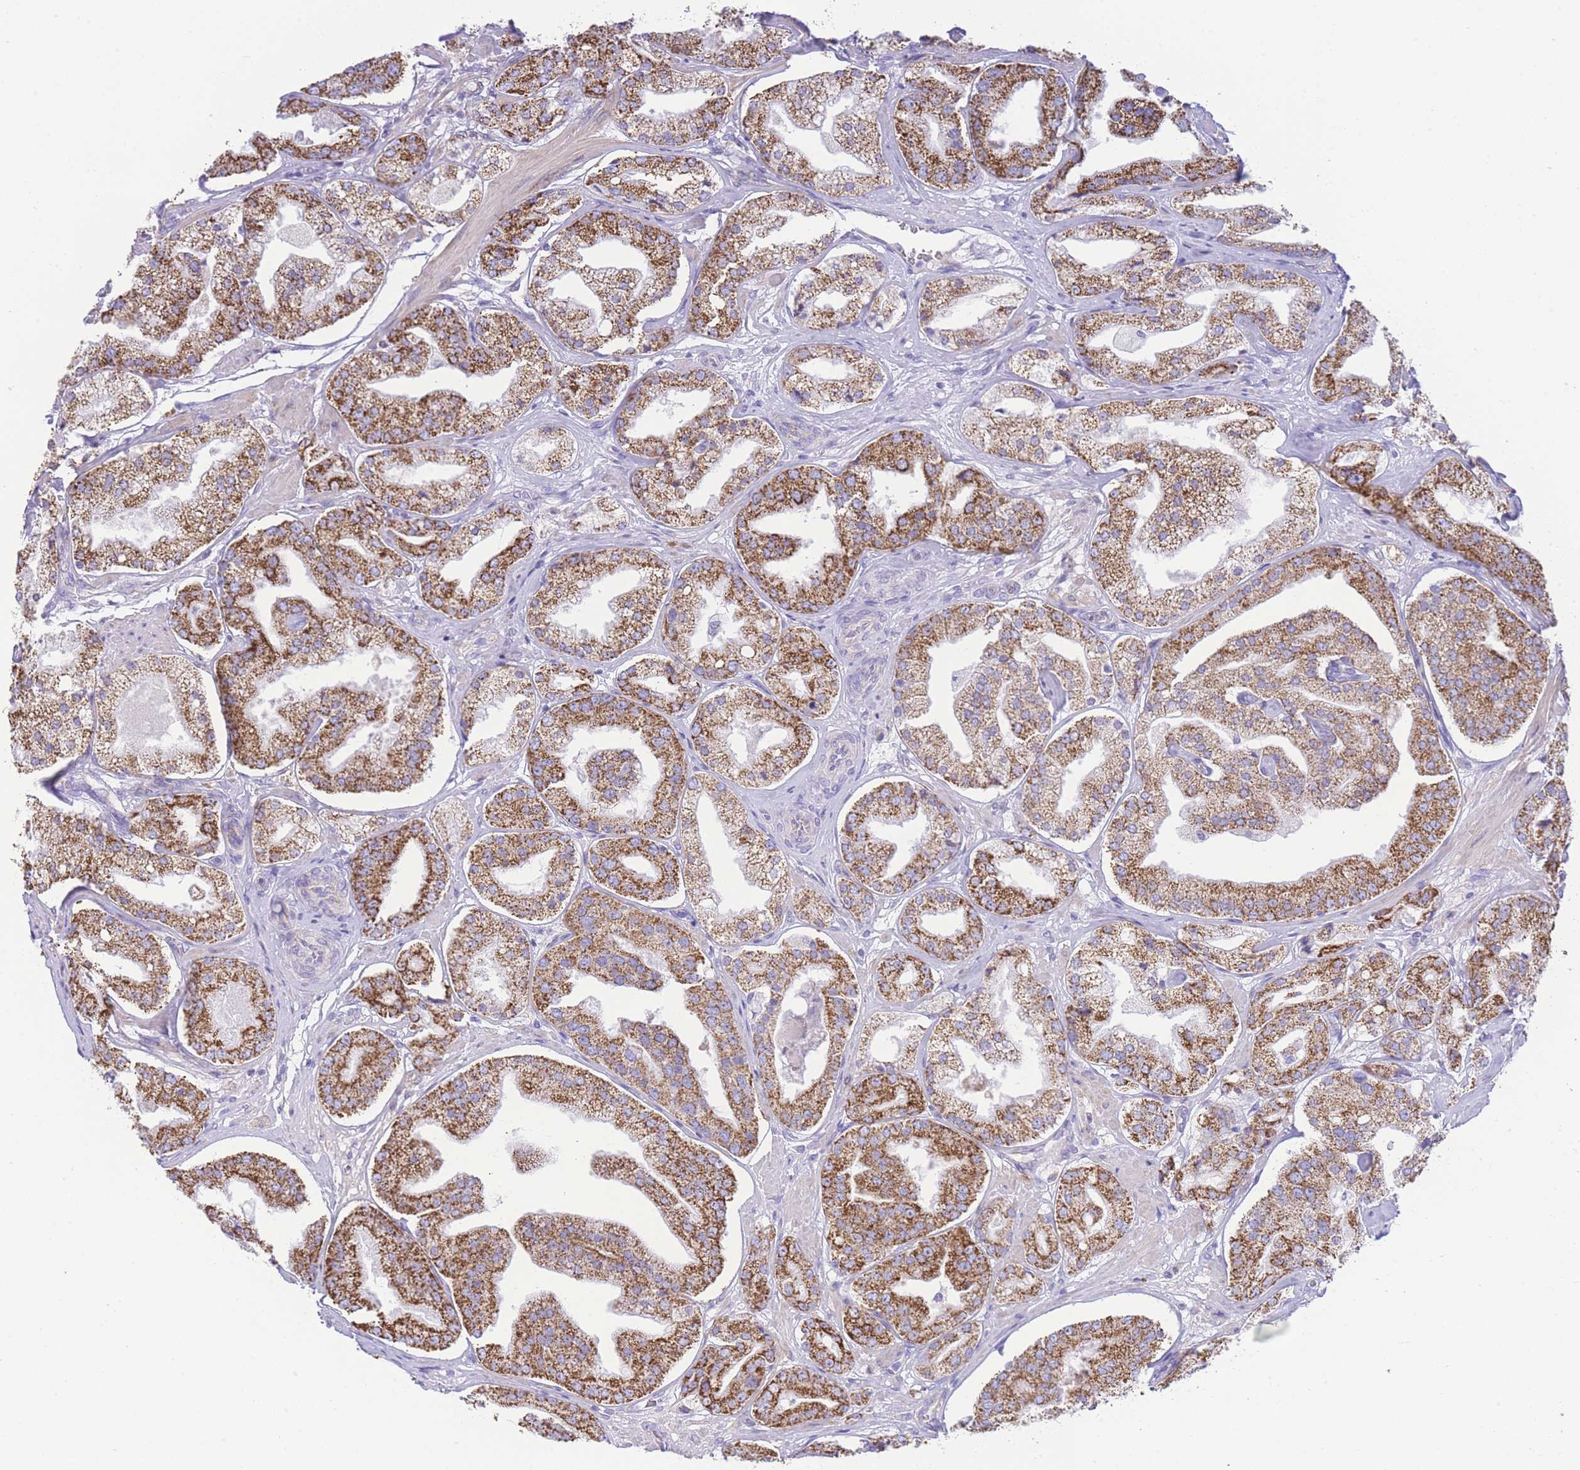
{"staining": {"intensity": "strong", "quantity": ">75%", "location": "cytoplasmic/membranous"}, "tissue": "prostate cancer", "cell_type": "Tumor cells", "image_type": "cancer", "snomed": [{"axis": "morphology", "description": "Adenocarcinoma, High grade"}, {"axis": "topography", "description": "Prostate"}], "caption": "IHC micrograph of prostate cancer stained for a protein (brown), which exhibits high levels of strong cytoplasmic/membranous positivity in about >75% of tumor cells.", "gene": "ACSM4", "patient": {"sex": "male", "age": 63}}